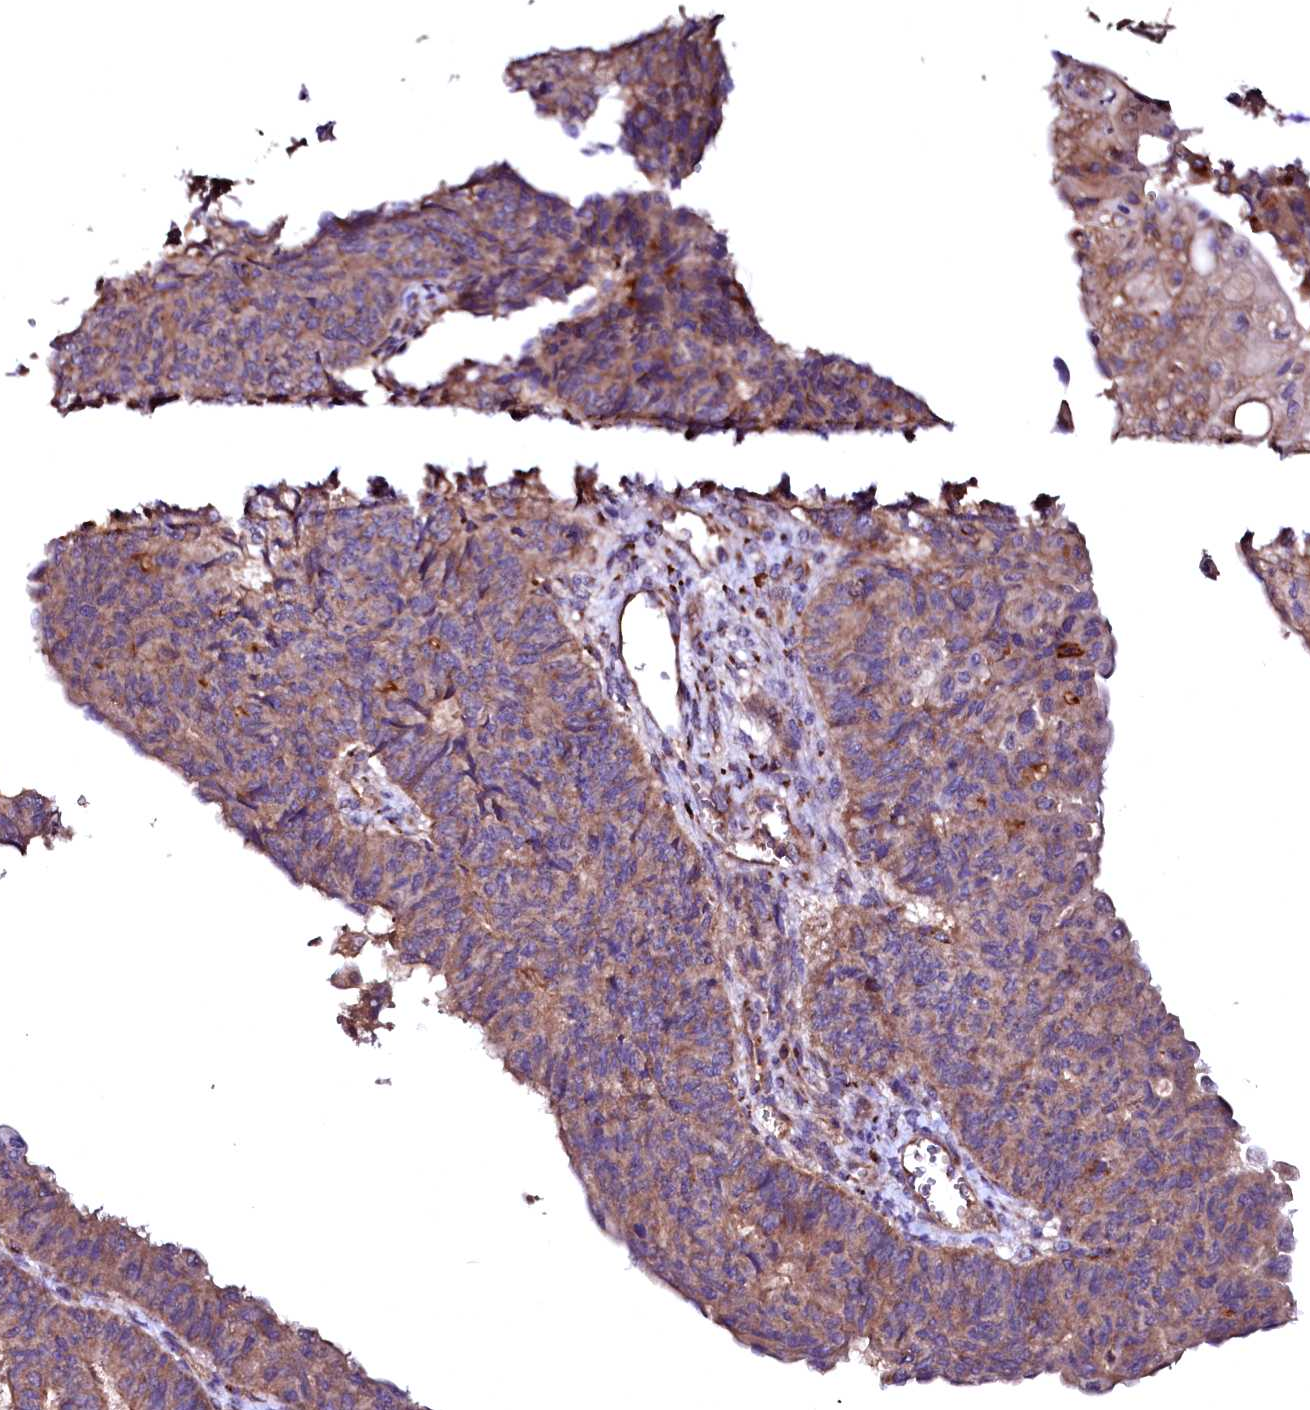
{"staining": {"intensity": "moderate", "quantity": "25%-75%", "location": "cytoplasmic/membranous"}, "tissue": "endometrial cancer", "cell_type": "Tumor cells", "image_type": "cancer", "snomed": [{"axis": "morphology", "description": "Adenocarcinoma, NOS"}, {"axis": "topography", "description": "Endometrium"}], "caption": "Brown immunohistochemical staining in human endometrial cancer (adenocarcinoma) shows moderate cytoplasmic/membranous expression in approximately 25%-75% of tumor cells.", "gene": "ST3GAL1", "patient": {"sex": "female", "age": 32}}